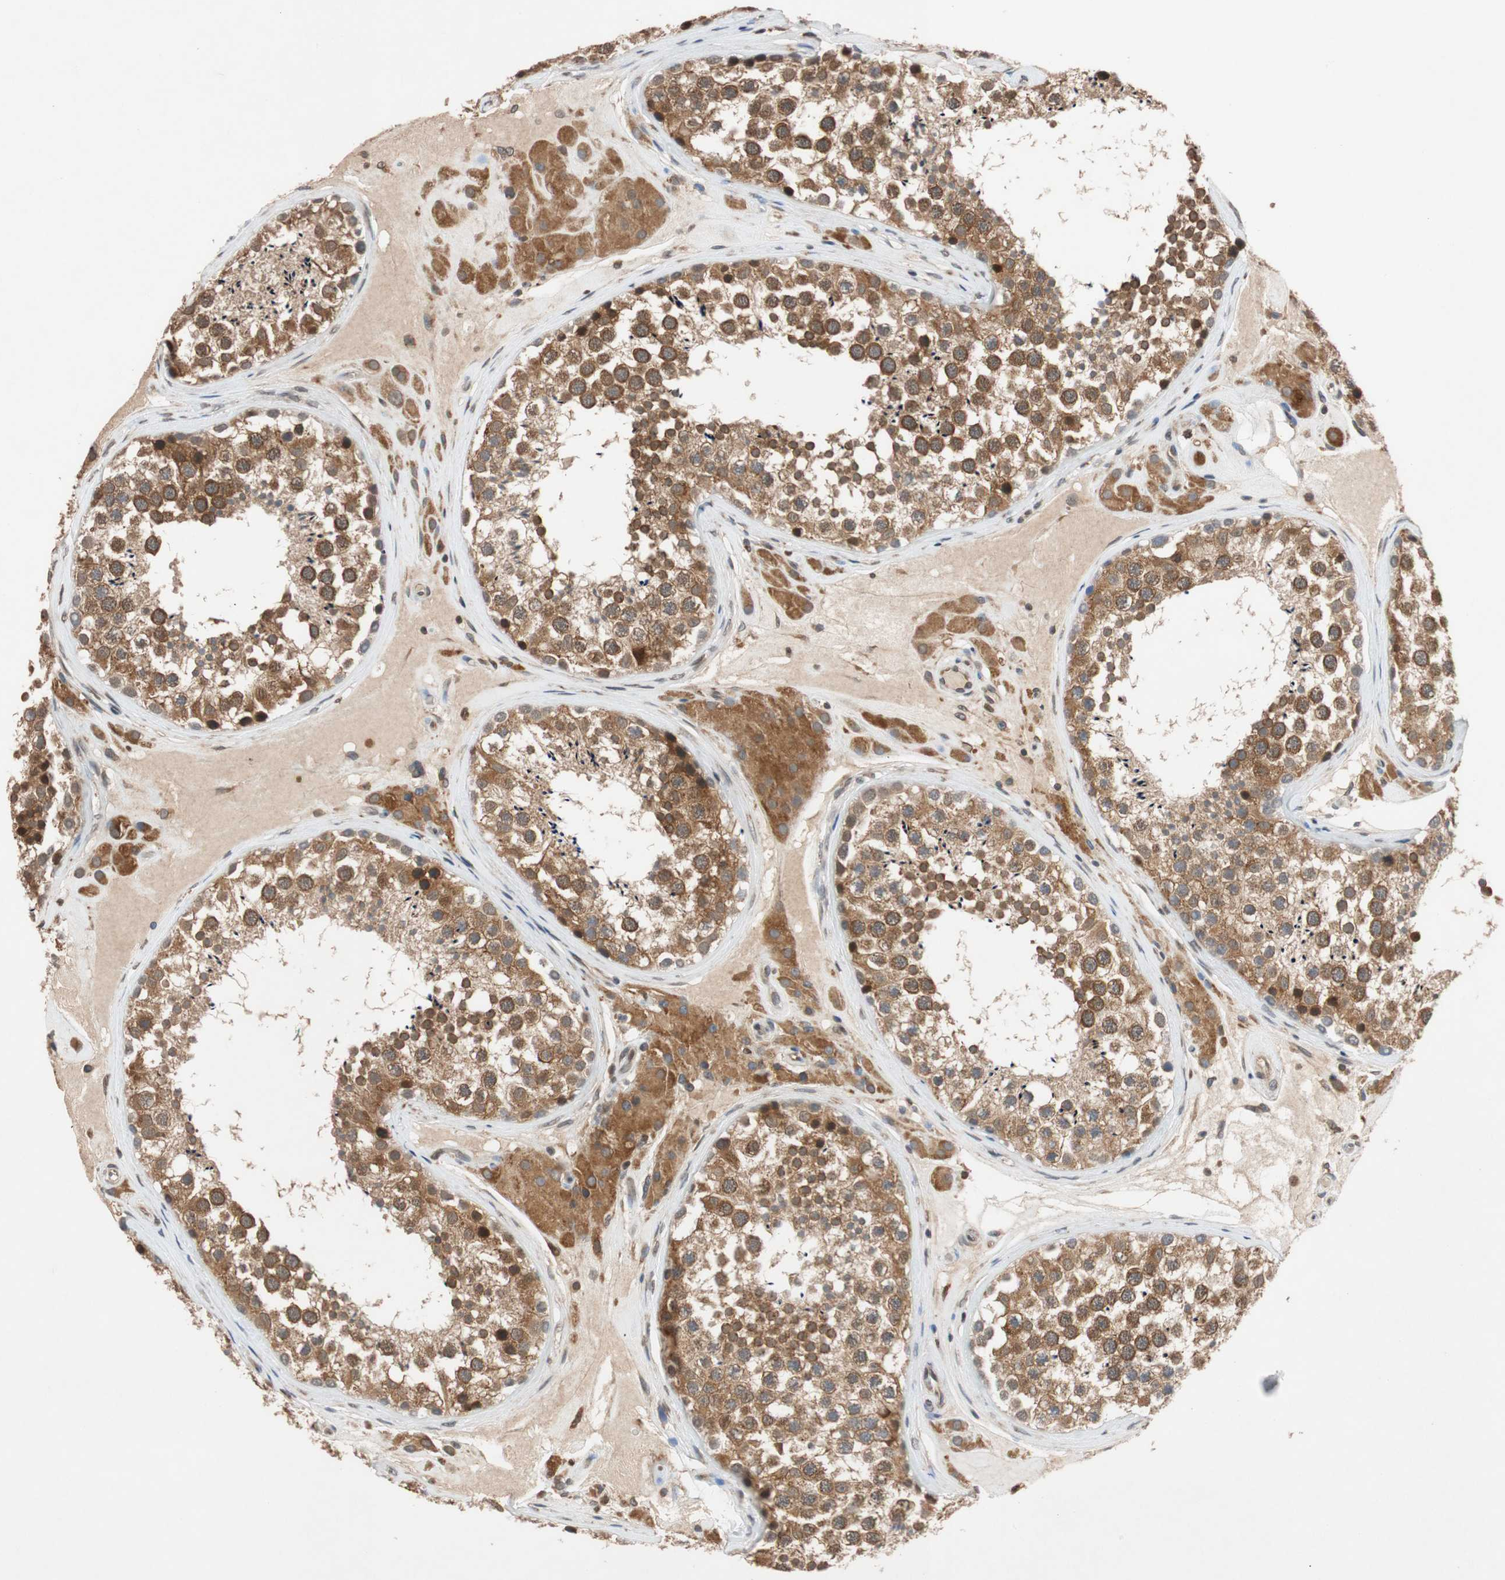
{"staining": {"intensity": "moderate", "quantity": ">75%", "location": "cytoplasmic/membranous"}, "tissue": "testis", "cell_type": "Cells in seminiferous ducts", "image_type": "normal", "snomed": [{"axis": "morphology", "description": "Normal tissue, NOS"}, {"axis": "topography", "description": "Testis"}], "caption": "This micrograph demonstrates IHC staining of unremarkable human testis, with medium moderate cytoplasmic/membranous expression in about >75% of cells in seminiferous ducts.", "gene": "AUP1", "patient": {"sex": "male", "age": 46}}